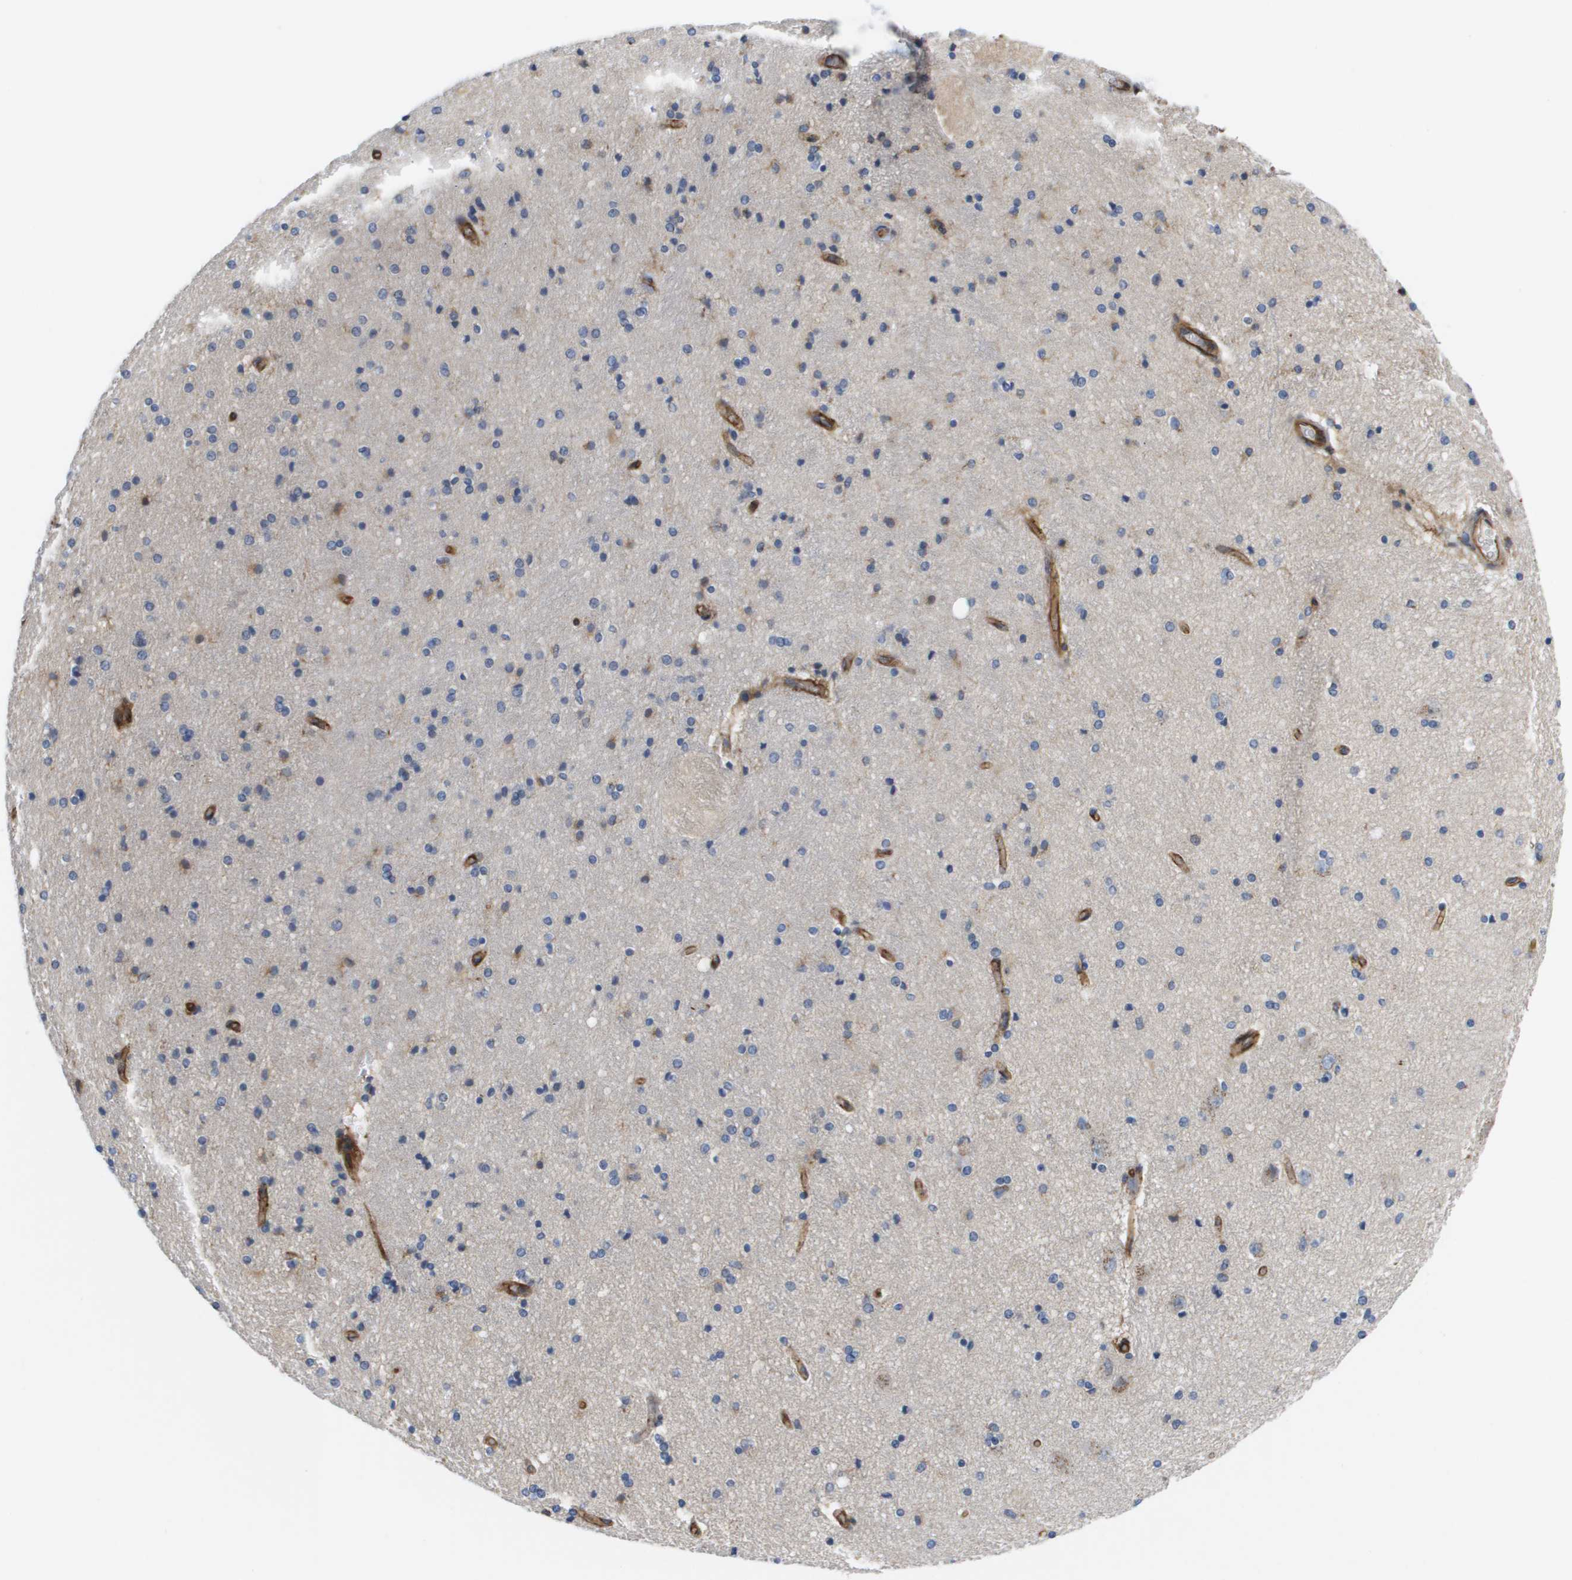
{"staining": {"intensity": "weak", "quantity": "<25%", "location": "cytoplasmic/membranous"}, "tissue": "hippocampus", "cell_type": "Glial cells", "image_type": "normal", "snomed": [{"axis": "morphology", "description": "Normal tissue, NOS"}, {"axis": "topography", "description": "Hippocampus"}], "caption": "Immunohistochemical staining of benign human hippocampus demonstrates no significant expression in glial cells.", "gene": "BST2", "patient": {"sex": "female", "age": 54}}